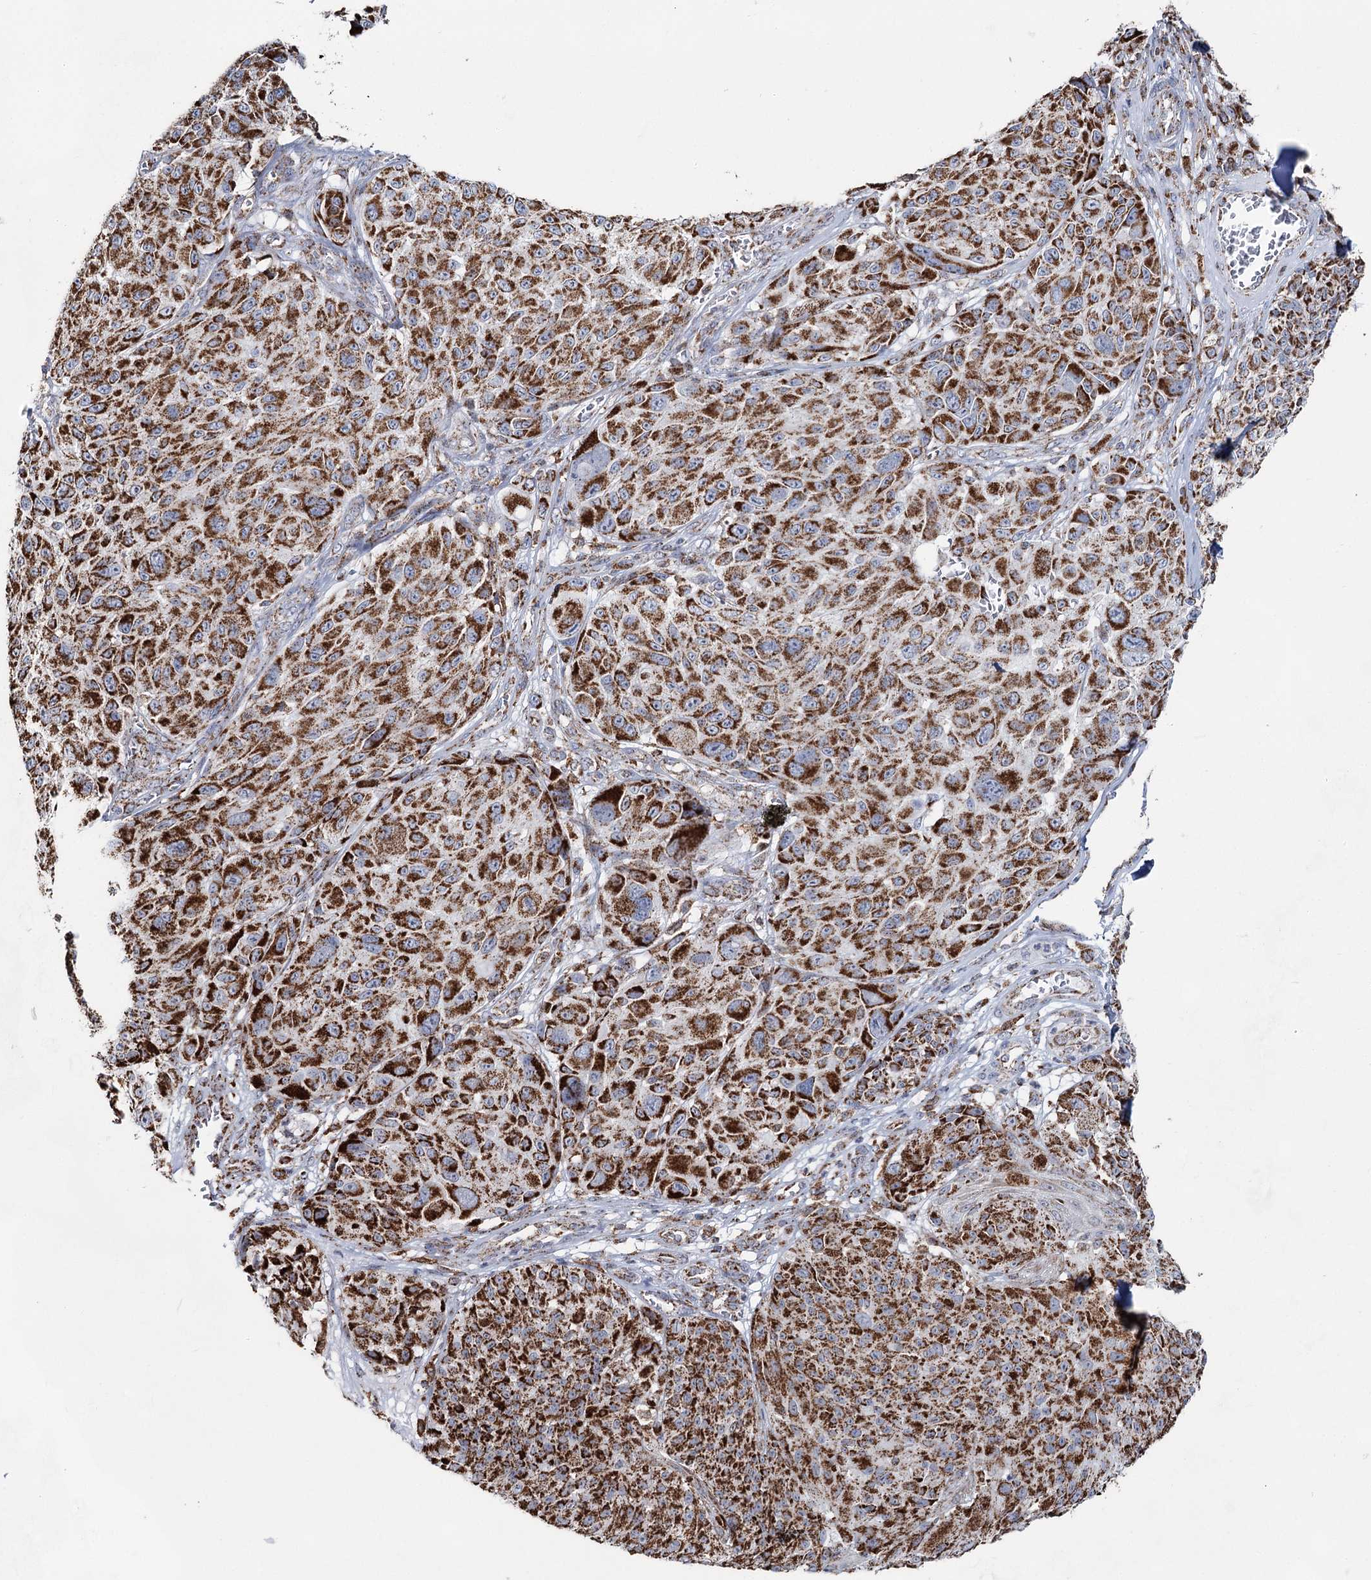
{"staining": {"intensity": "strong", "quantity": ">75%", "location": "cytoplasmic/membranous"}, "tissue": "melanoma", "cell_type": "Tumor cells", "image_type": "cancer", "snomed": [{"axis": "morphology", "description": "Malignant melanoma, NOS"}, {"axis": "topography", "description": "Skin"}], "caption": "High-power microscopy captured an immunohistochemistry histopathology image of melanoma, revealing strong cytoplasmic/membranous positivity in approximately >75% of tumor cells.", "gene": "CWF19L1", "patient": {"sex": "male", "age": 83}}